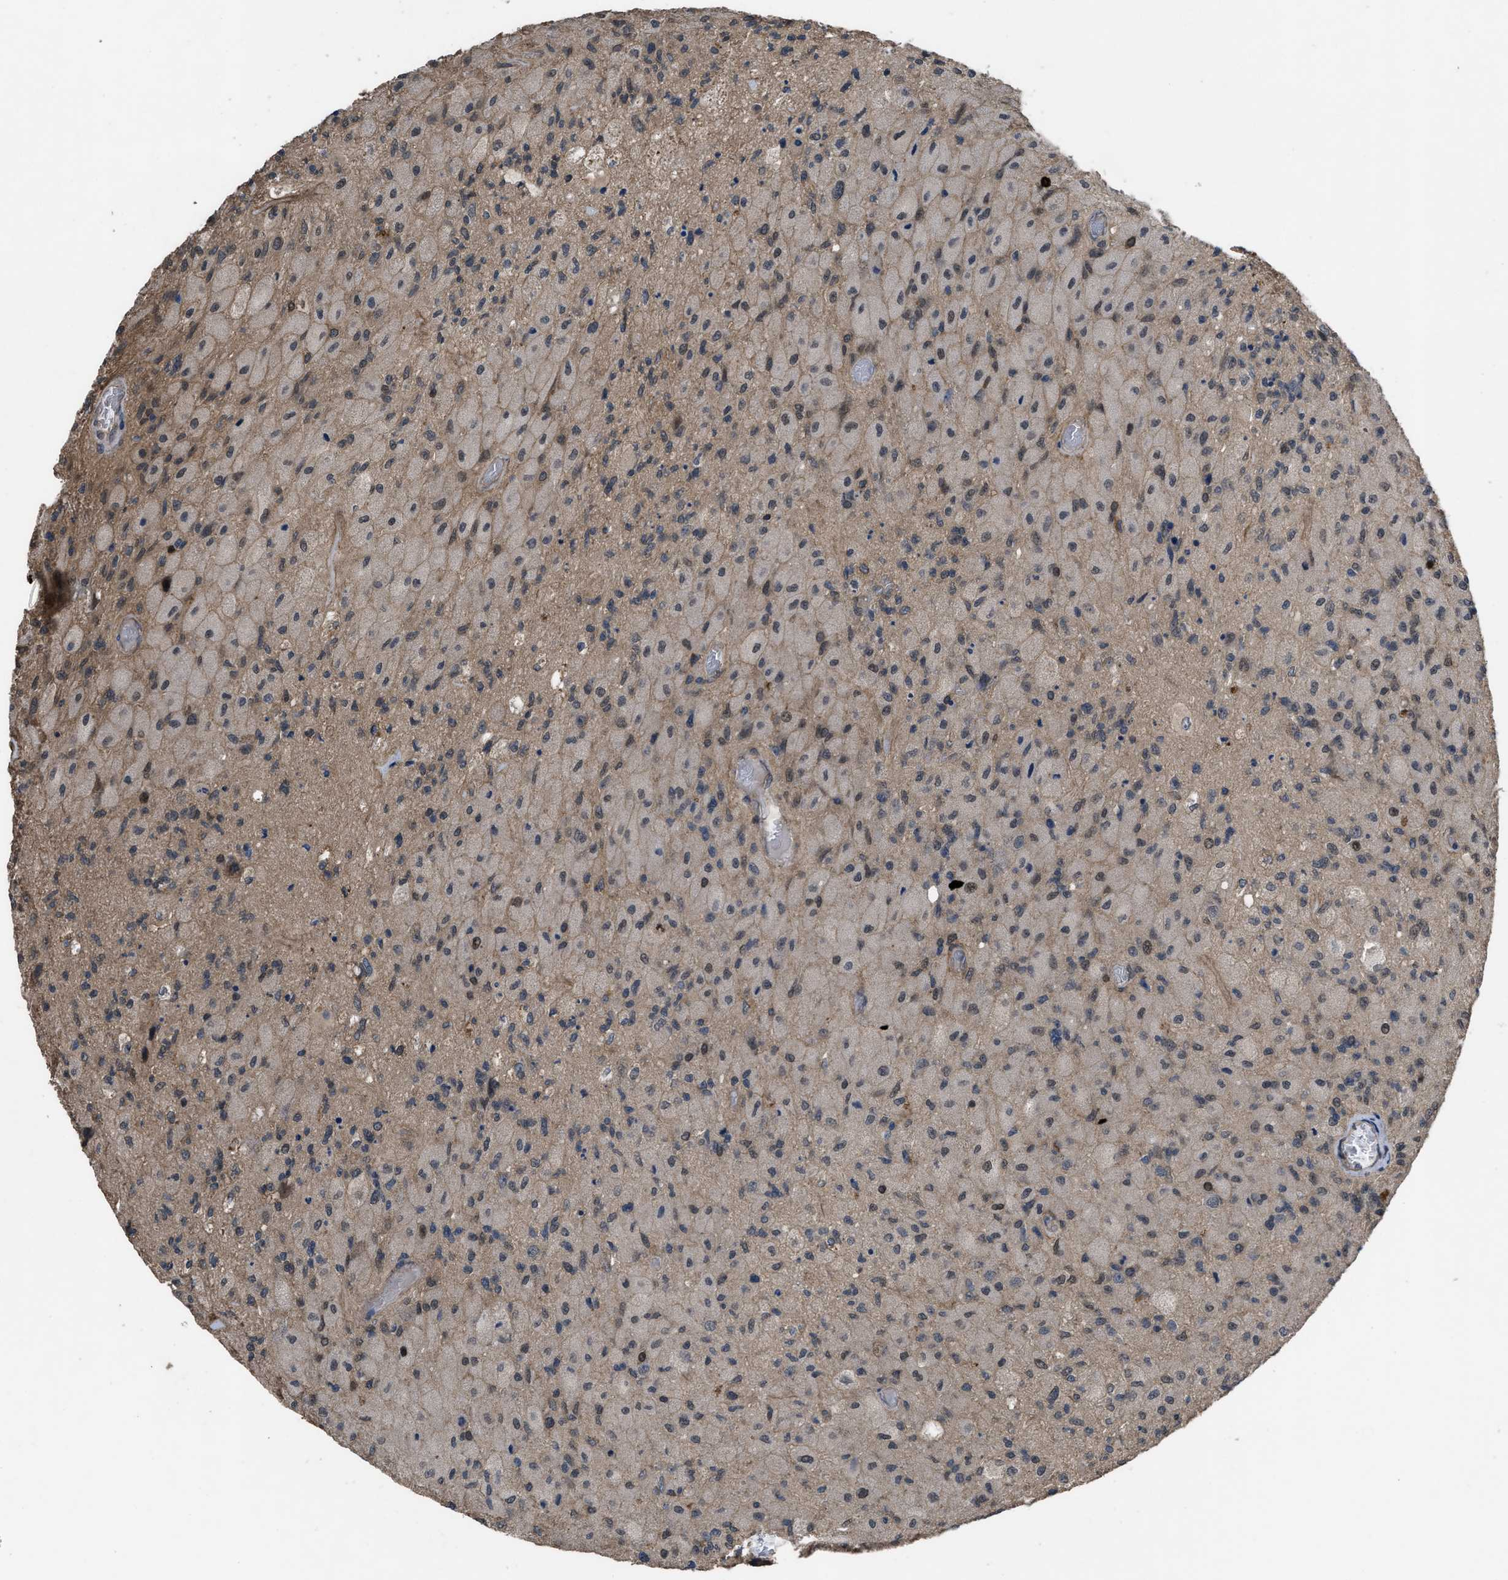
{"staining": {"intensity": "weak", "quantity": ">75%", "location": "cytoplasmic/membranous,nuclear"}, "tissue": "glioma", "cell_type": "Tumor cells", "image_type": "cancer", "snomed": [{"axis": "morphology", "description": "Normal tissue, NOS"}, {"axis": "morphology", "description": "Glioma, malignant, High grade"}, {"axis": "topography", "description": "Cerebral cortex"}], "caption": "Immunohistochemistry (IHC) photomicrograph of human malignant glioma (high-grade) stained for a protein (brown), which exhibits low levels of weak cytoplasmic/membranous and nuclear positivity in approximately >75% of tumor cells.", "gene": "UTRN", "patient": {"sex": "male", "age": 77}}